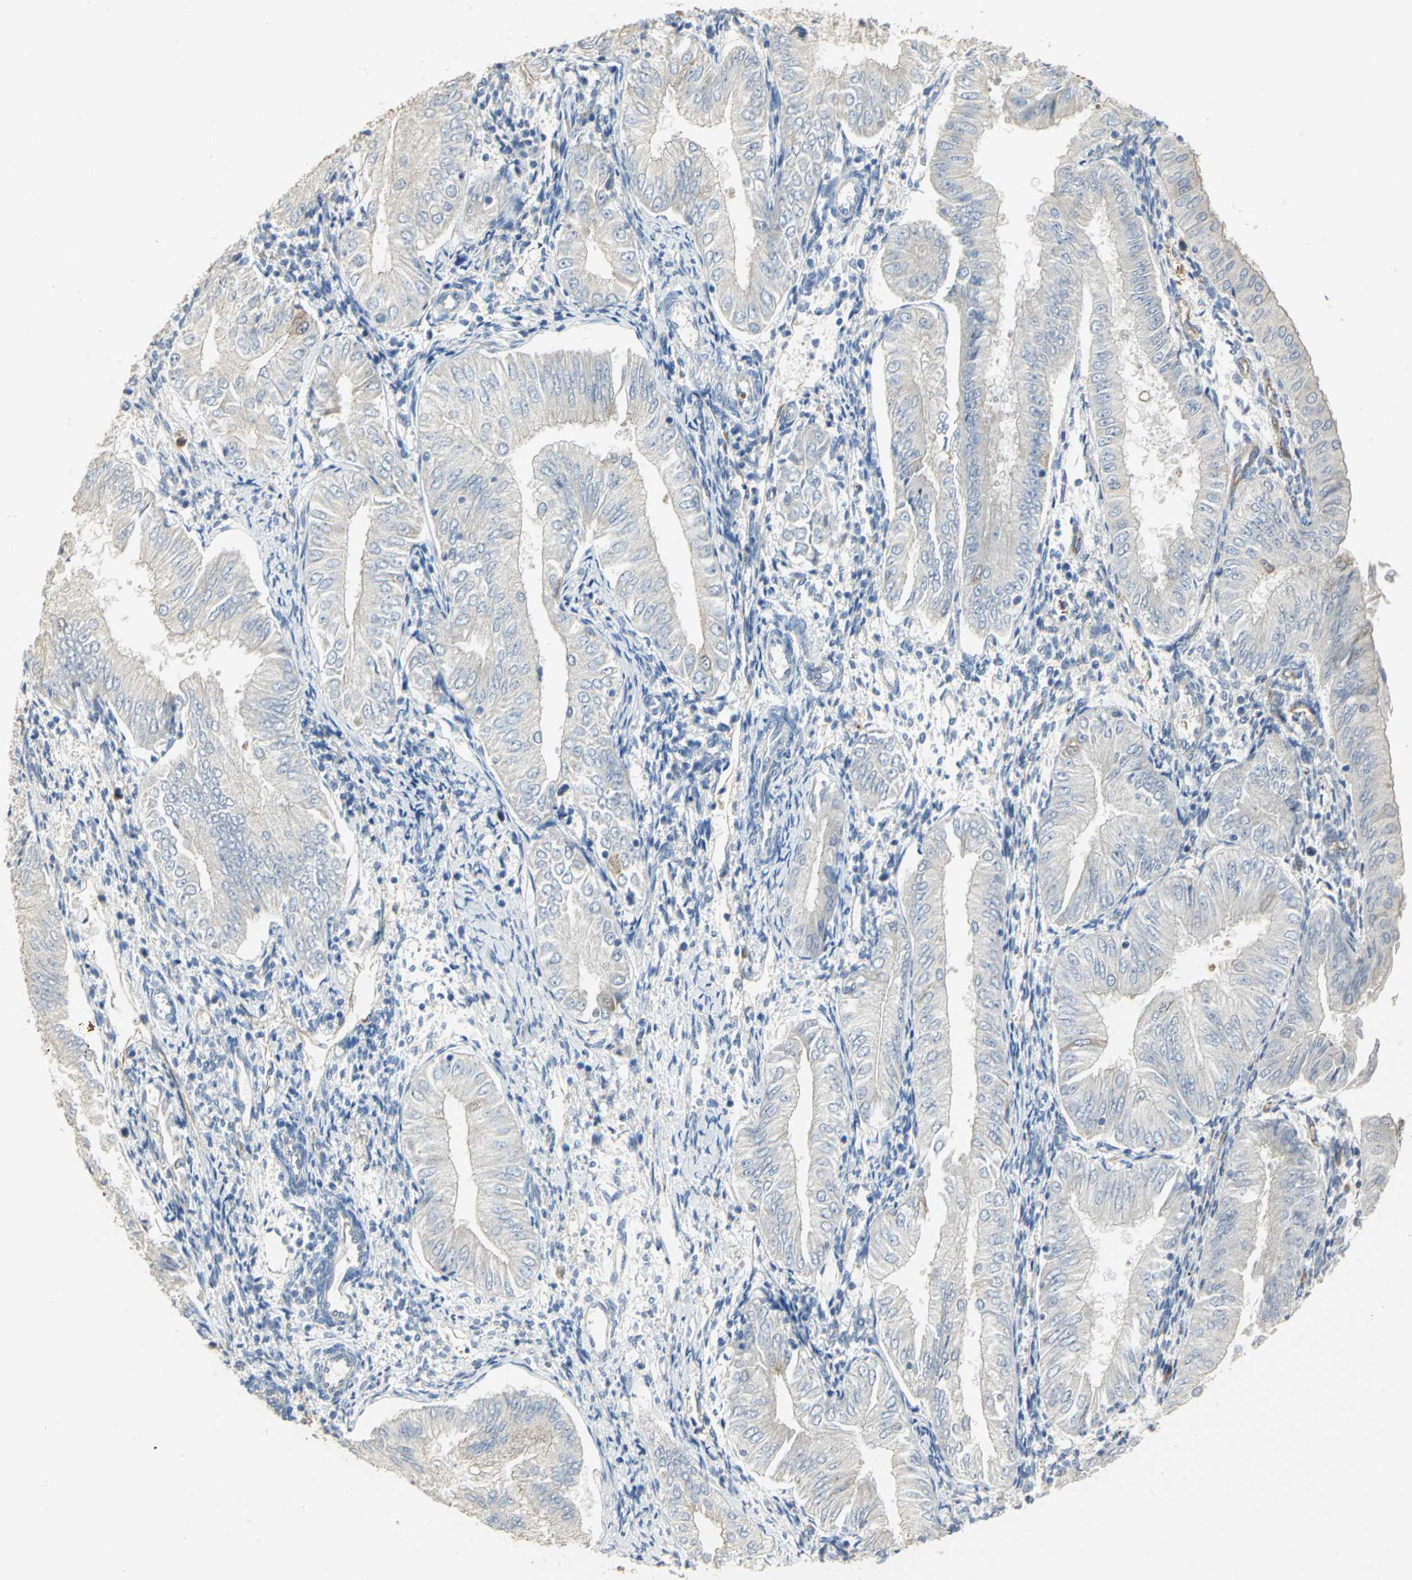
{"staining": {"intensity": "moderate", "quantity": "<25%", "location": "cytoplasmic/membranous"}, "tissue": "endometrial cancer", "cell_type": "Tumor cells", "image_type": "cancer", "snomed": [{"axis": "morphology", "description": "Adenocarcinoma, NOS"}, {"axis": "topography", "description": "Endometrium"}], "caption": "Immunohistochemistry photomicrograph of endometrial cancer stained for a protein (brown), which demonstrates low levels of moderate cytoplasmic/membranous positivity in approximately <25% of tumor cells.", "gene": "DLGAP5", "patient": {"sex": "female", "age": 53}}